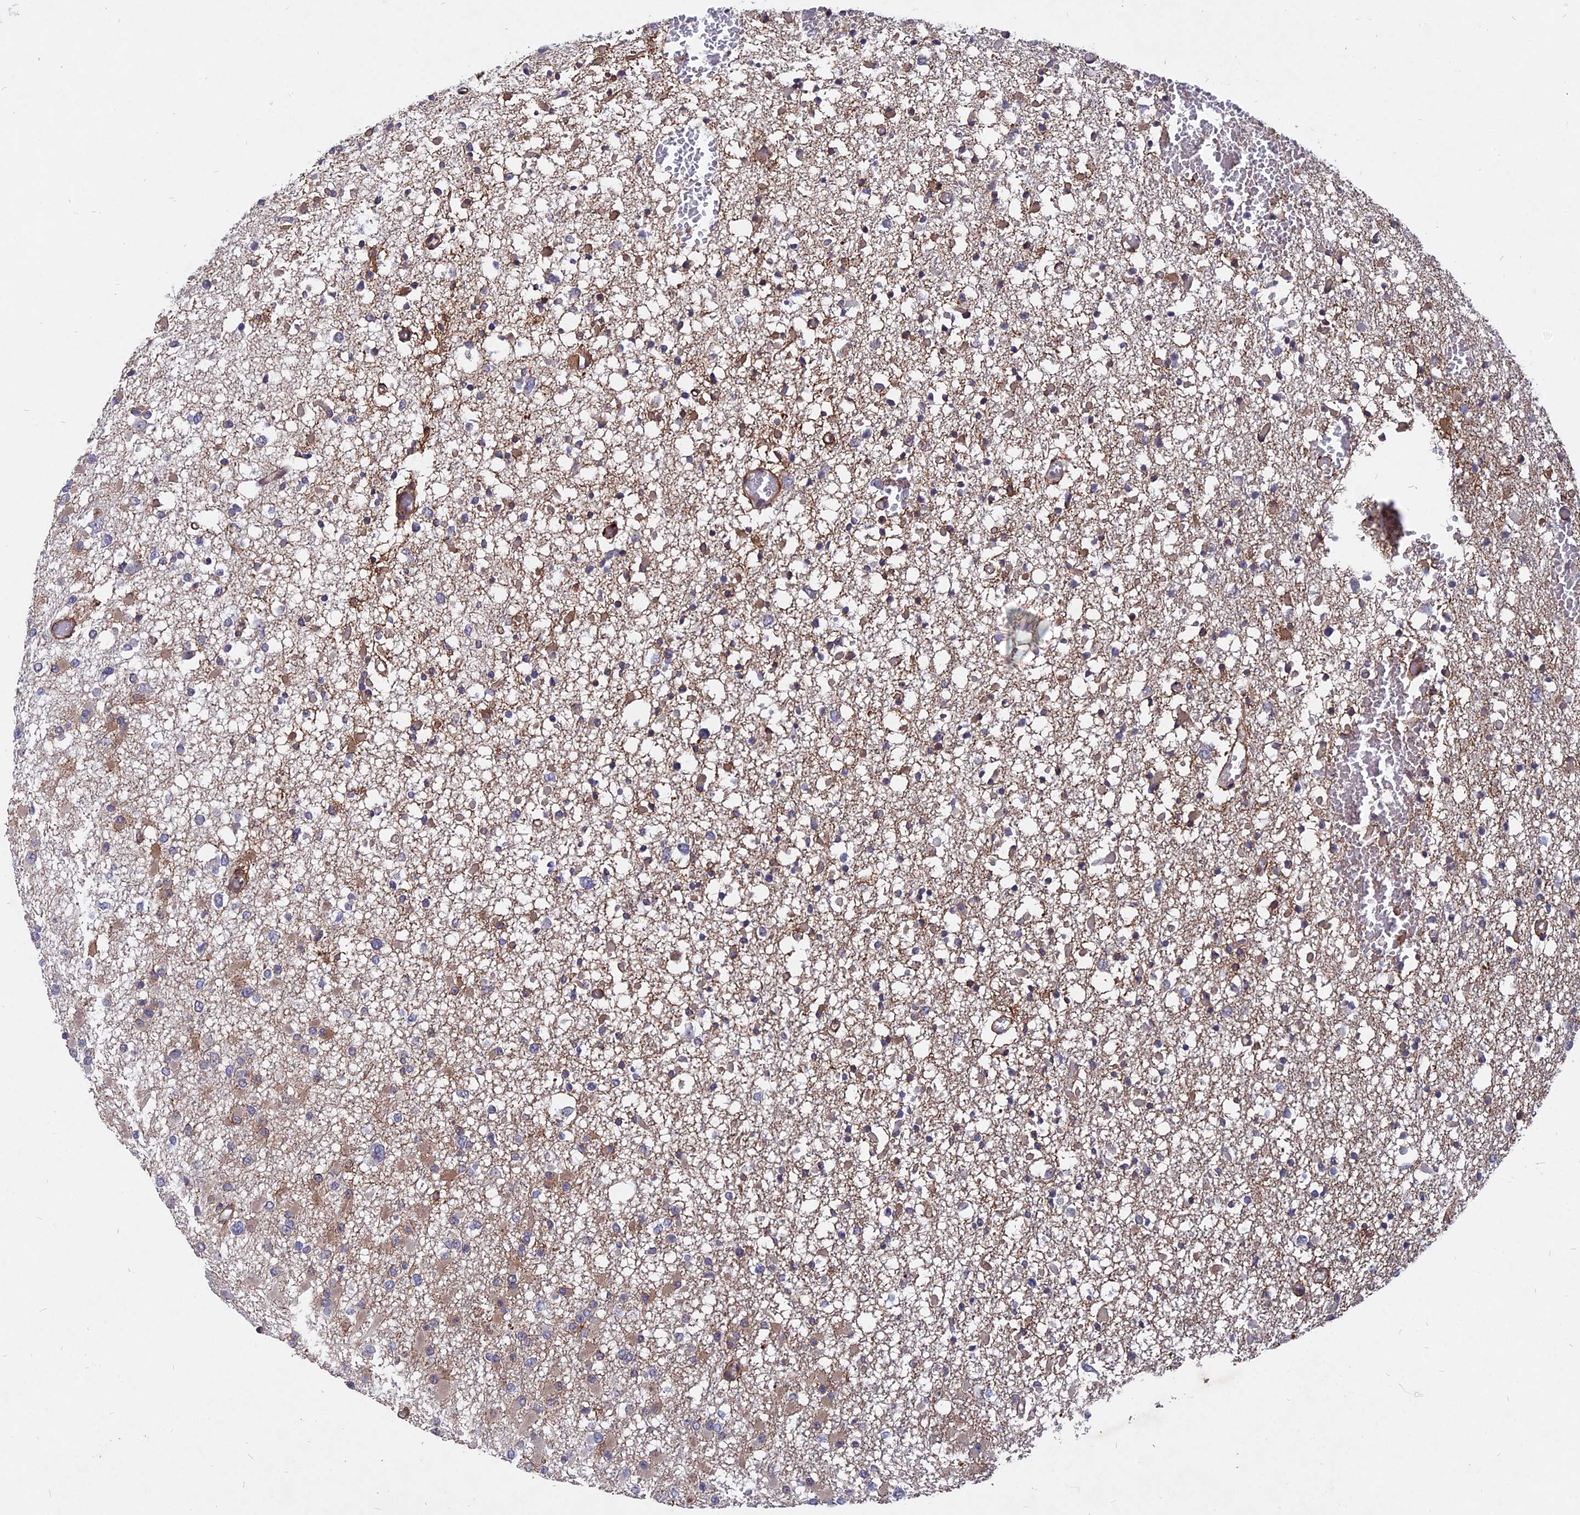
{"staining": {"intensity": "negative", "quantity": "none", "location": "none"}, "tissue": "glioma", "cell_type": "Tumor cells", "image_type": "cancer", "snomed": [{"axis": "morphology", "description": "Glioma, malignant, Low grade"}, {"axis": "topography", "description": "Brain"}], "caption": "Photomicrograph shows no protein expression in tumor cells of glioma tissue.", "gene": "NOSIP", "patient": {"sex": "female", "age": 22}}